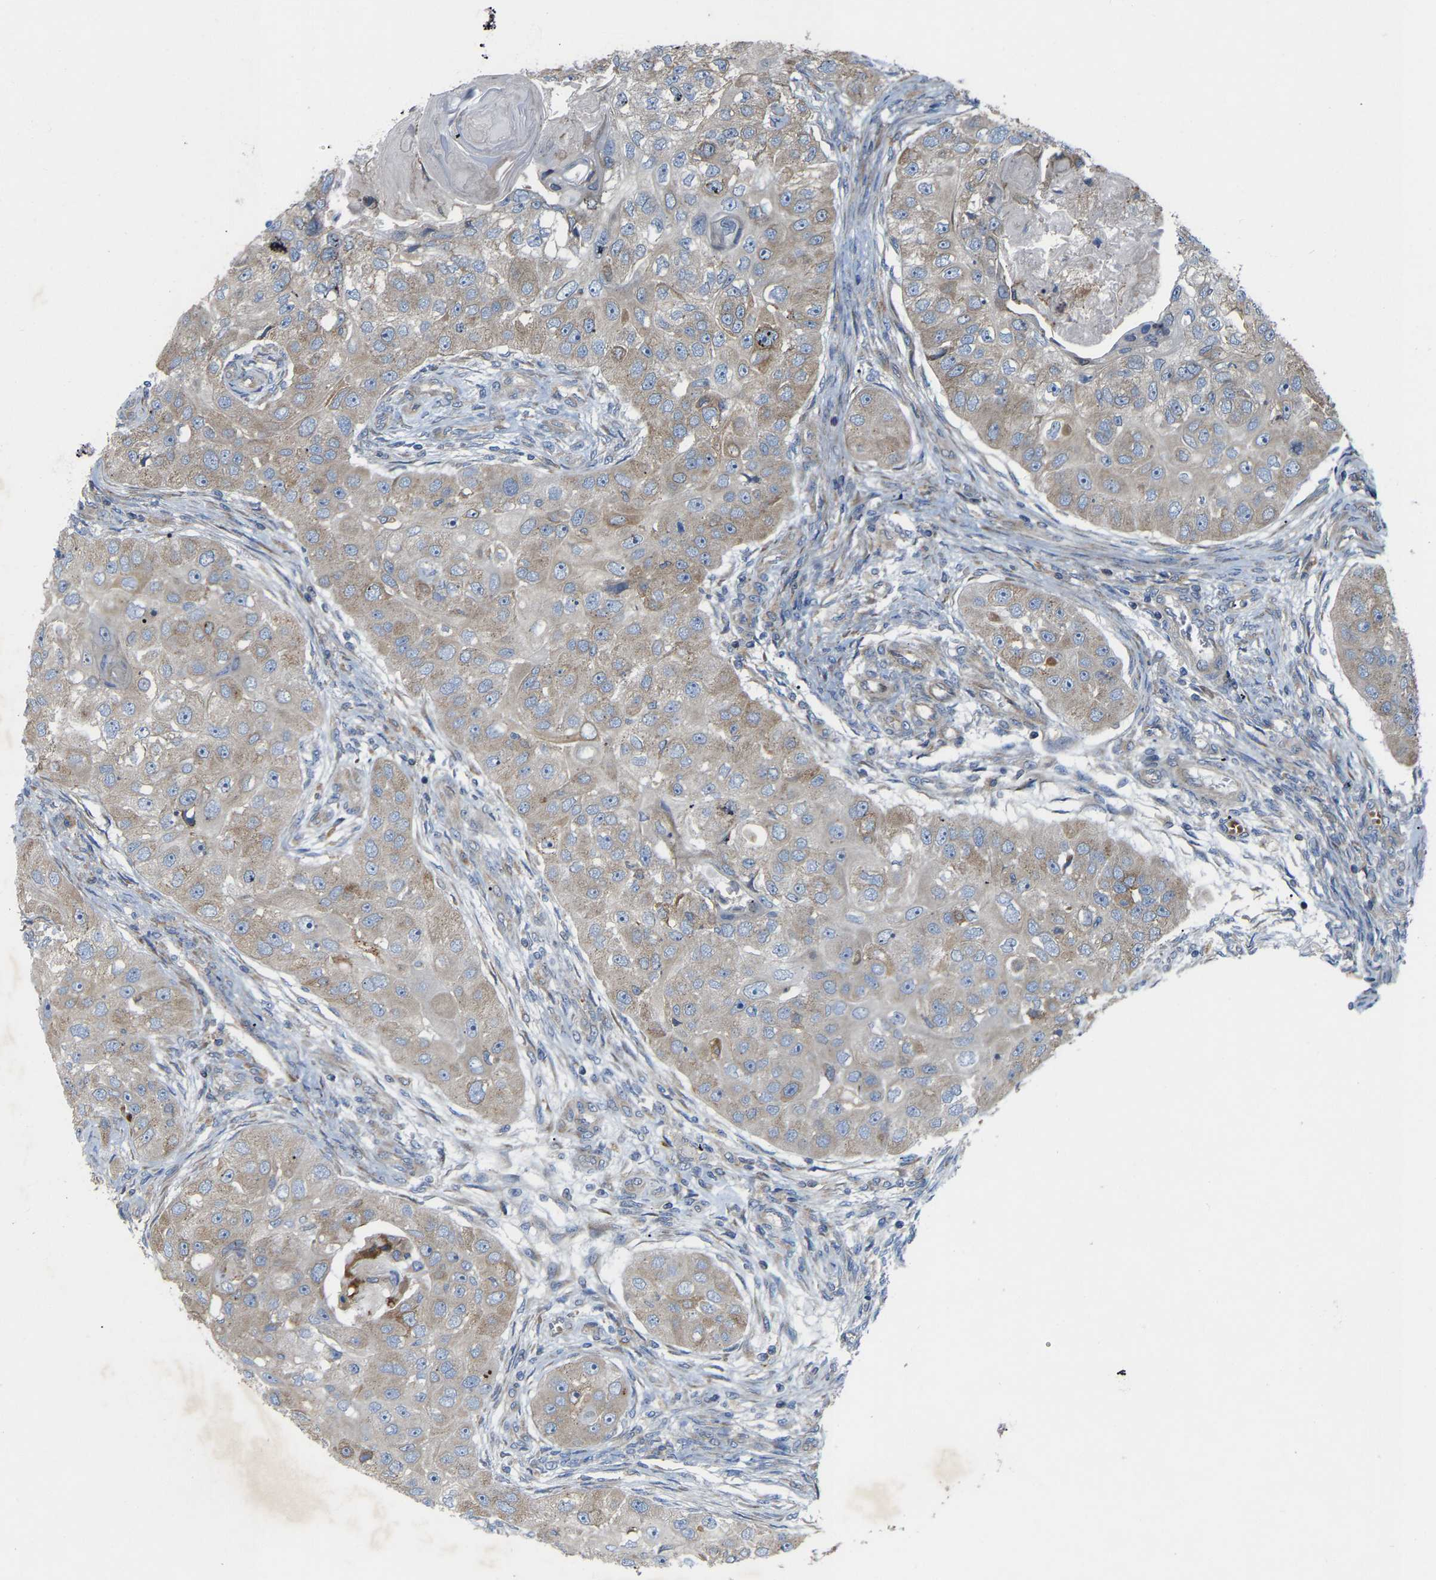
{"staining": {"intensity": "weak", "quantity": ">75%", "location": "cytoplasmic/membranous"}, "tissue": "head and neck cancer", "cell_type": "Tumor cells", "image_type": "cancer", "snomed": [{"axis": "morphology", "description": "Normal tissue, NOS"}, {"axis": "morphology", "description": "Squamous cell carcinoma, NOS"}, {"axis": "topography", "description": "Skeletal muscle"}, {"axis": "topography", "description": "Head-Neck"}], "caption": "About >75% of tumor cells in human head and neck squamous cell carcinoma reveal weak cytoplasmic/membranous protein positivity as visualized by brown immunohistochemical staining.", "gene": "TOR1B", "patient": {"sex": "male", "age": 51}}